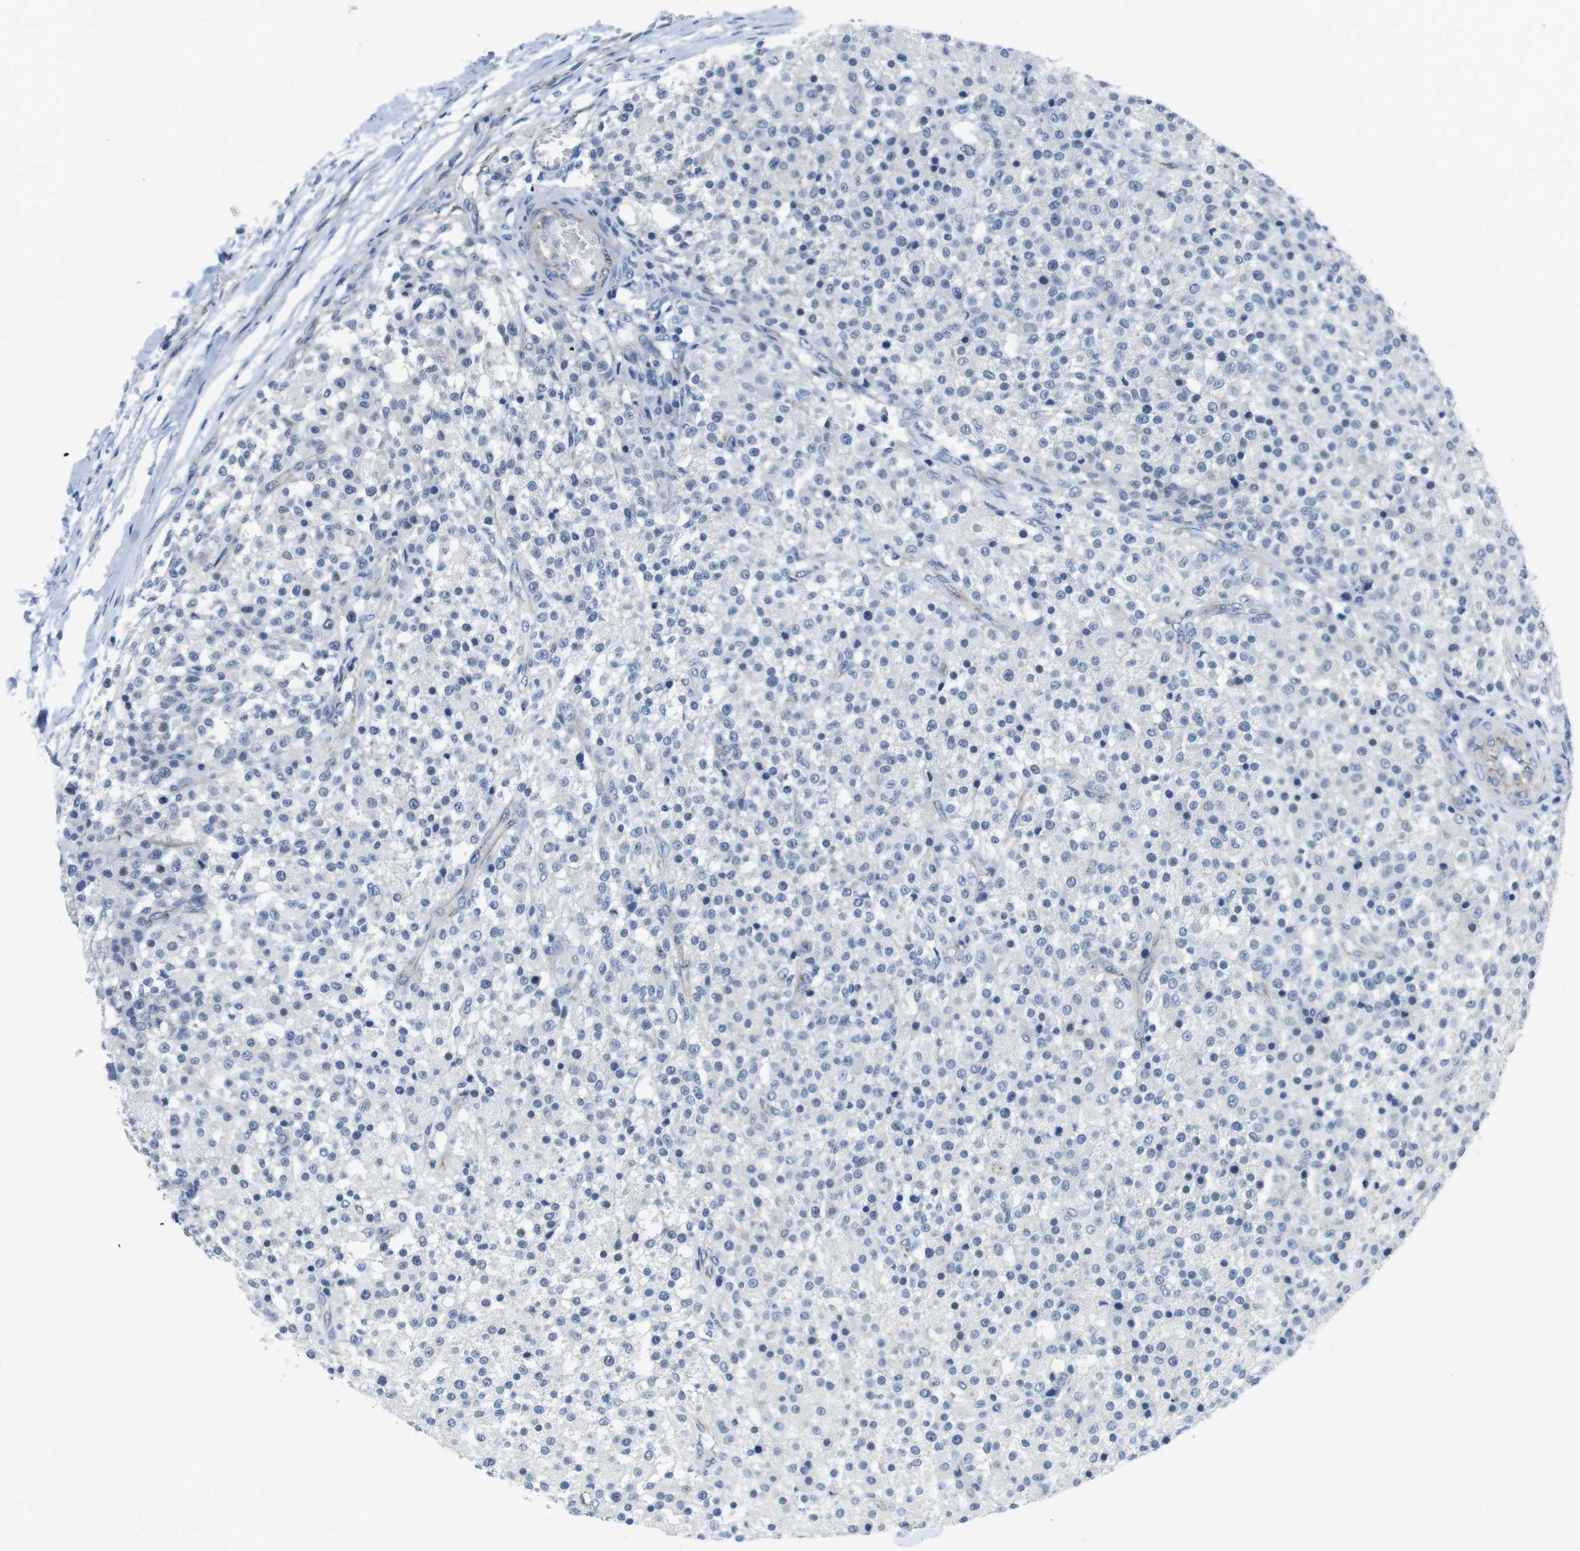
{"staining": {"intensity": "negative", "quantity": "none", "location": "none"}, "tissue": "testis cancer", "cell_type": "Tumor cells", "image_type": "cancer", "snomed": [{"axis": "morphology", "description": "Seminoma, NOS"}, {"axis": "topography", "description": "Testis"}], "caption": "High magnification brightfield microscopy of testis cancer stained with DAB (3,3'-diaminobenzidine) (brown) and counterstained with hematoxylin (blue): tumor cells show no significant expression.", "gene": "SLC6A6", "patient": {"sex": "male", "age": 59}}